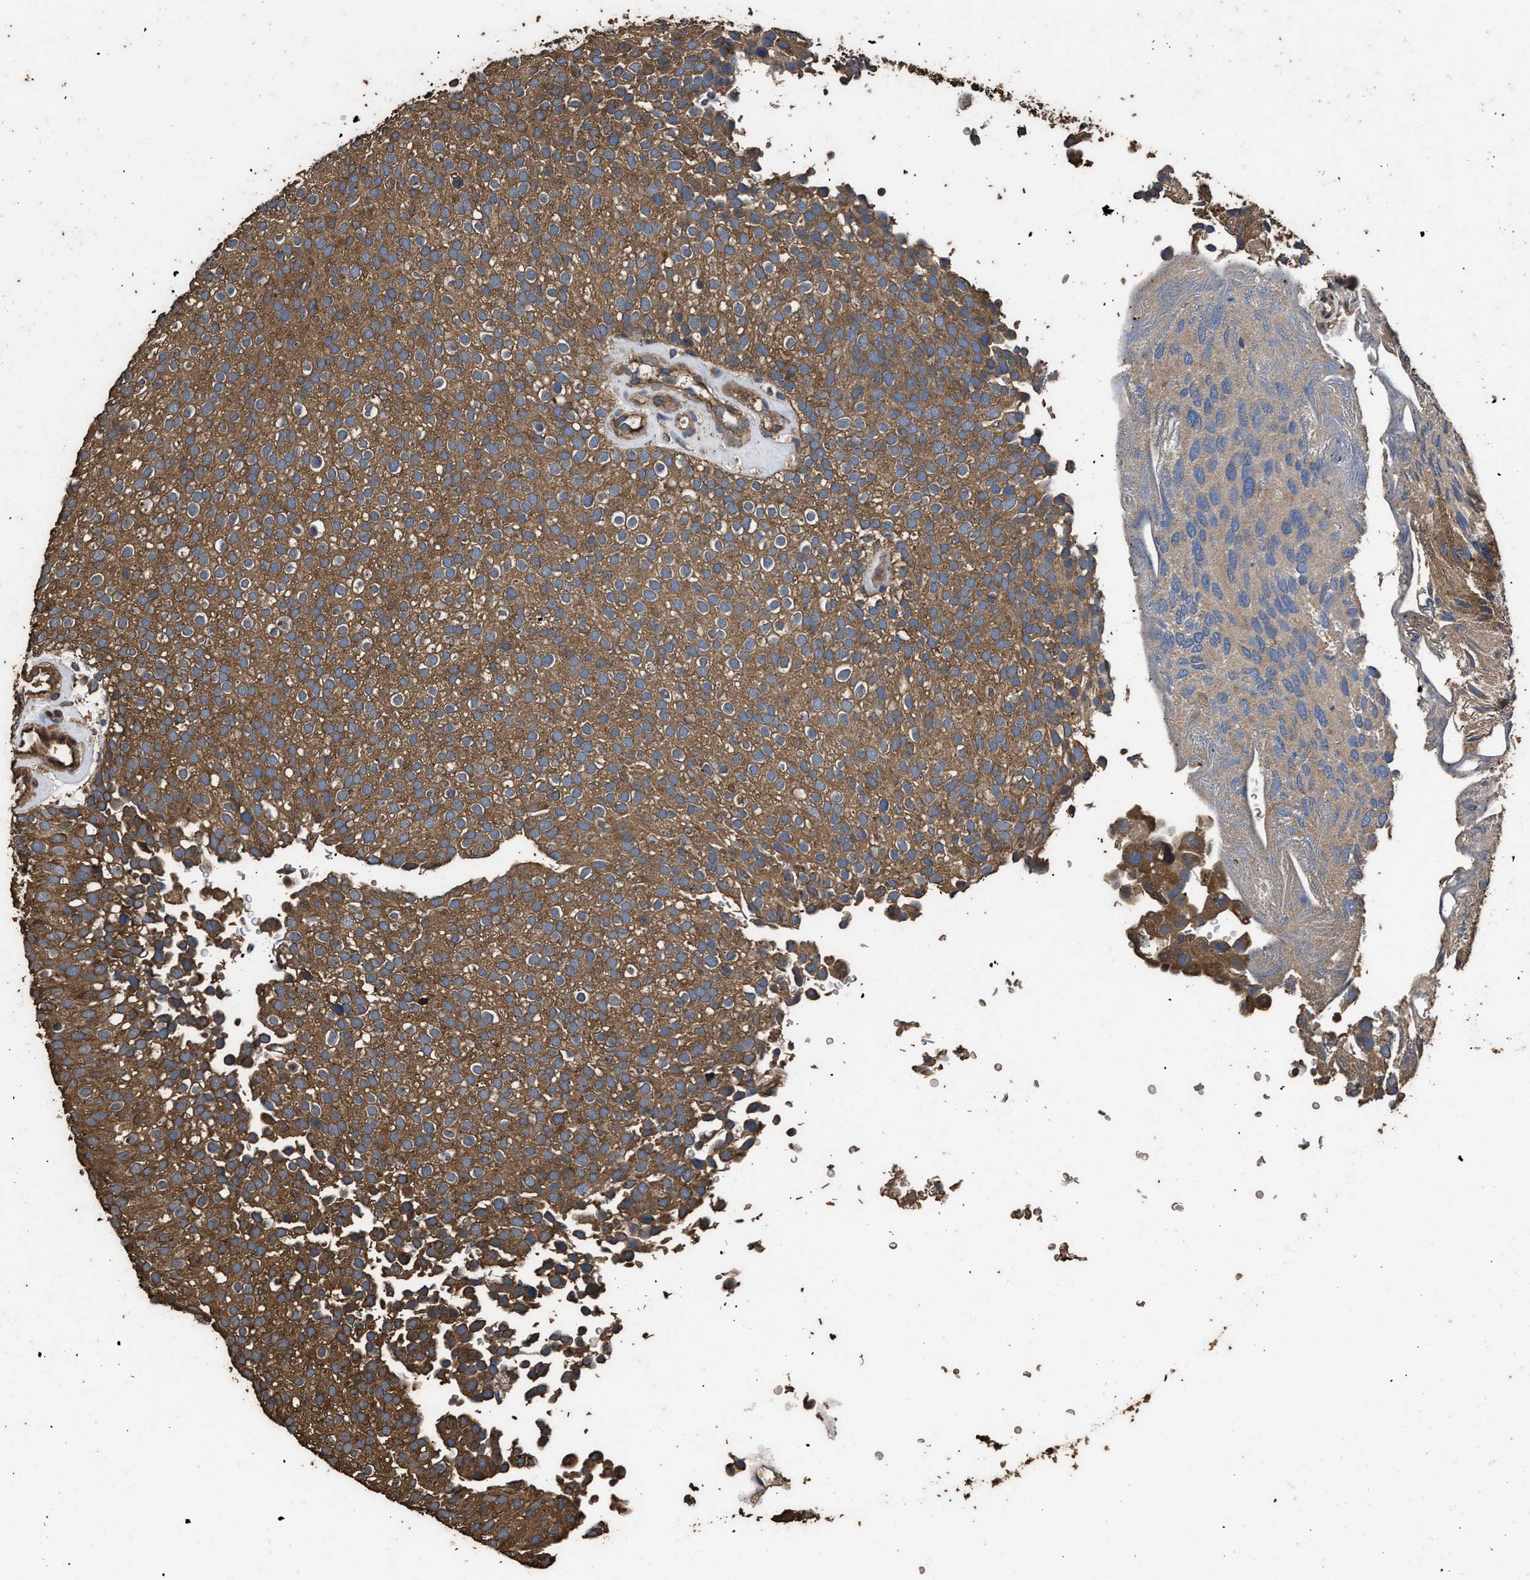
{"staining": {"intensity": "strong", "quantity": ">75%", "location": "cytoplasmic/membranous"}, "tissue": "urothelial cancer", "cell_type": "Tumor cells", "image_type": "cancer", "snomed": [{"axis": "morphology", "description": "Urothelial carcinoma, Low grade"}, {"axis": "topography", "description": "Urinary bladder"}], "caption": "Strong cytoplasmic/membranous expression for a protein is appreciated in approximately >75% of tumor cells of urothelial cancer using immunohistochemistry.", "gene": "ZMYND19", "patient": {"sex": "male", "age": 78}}